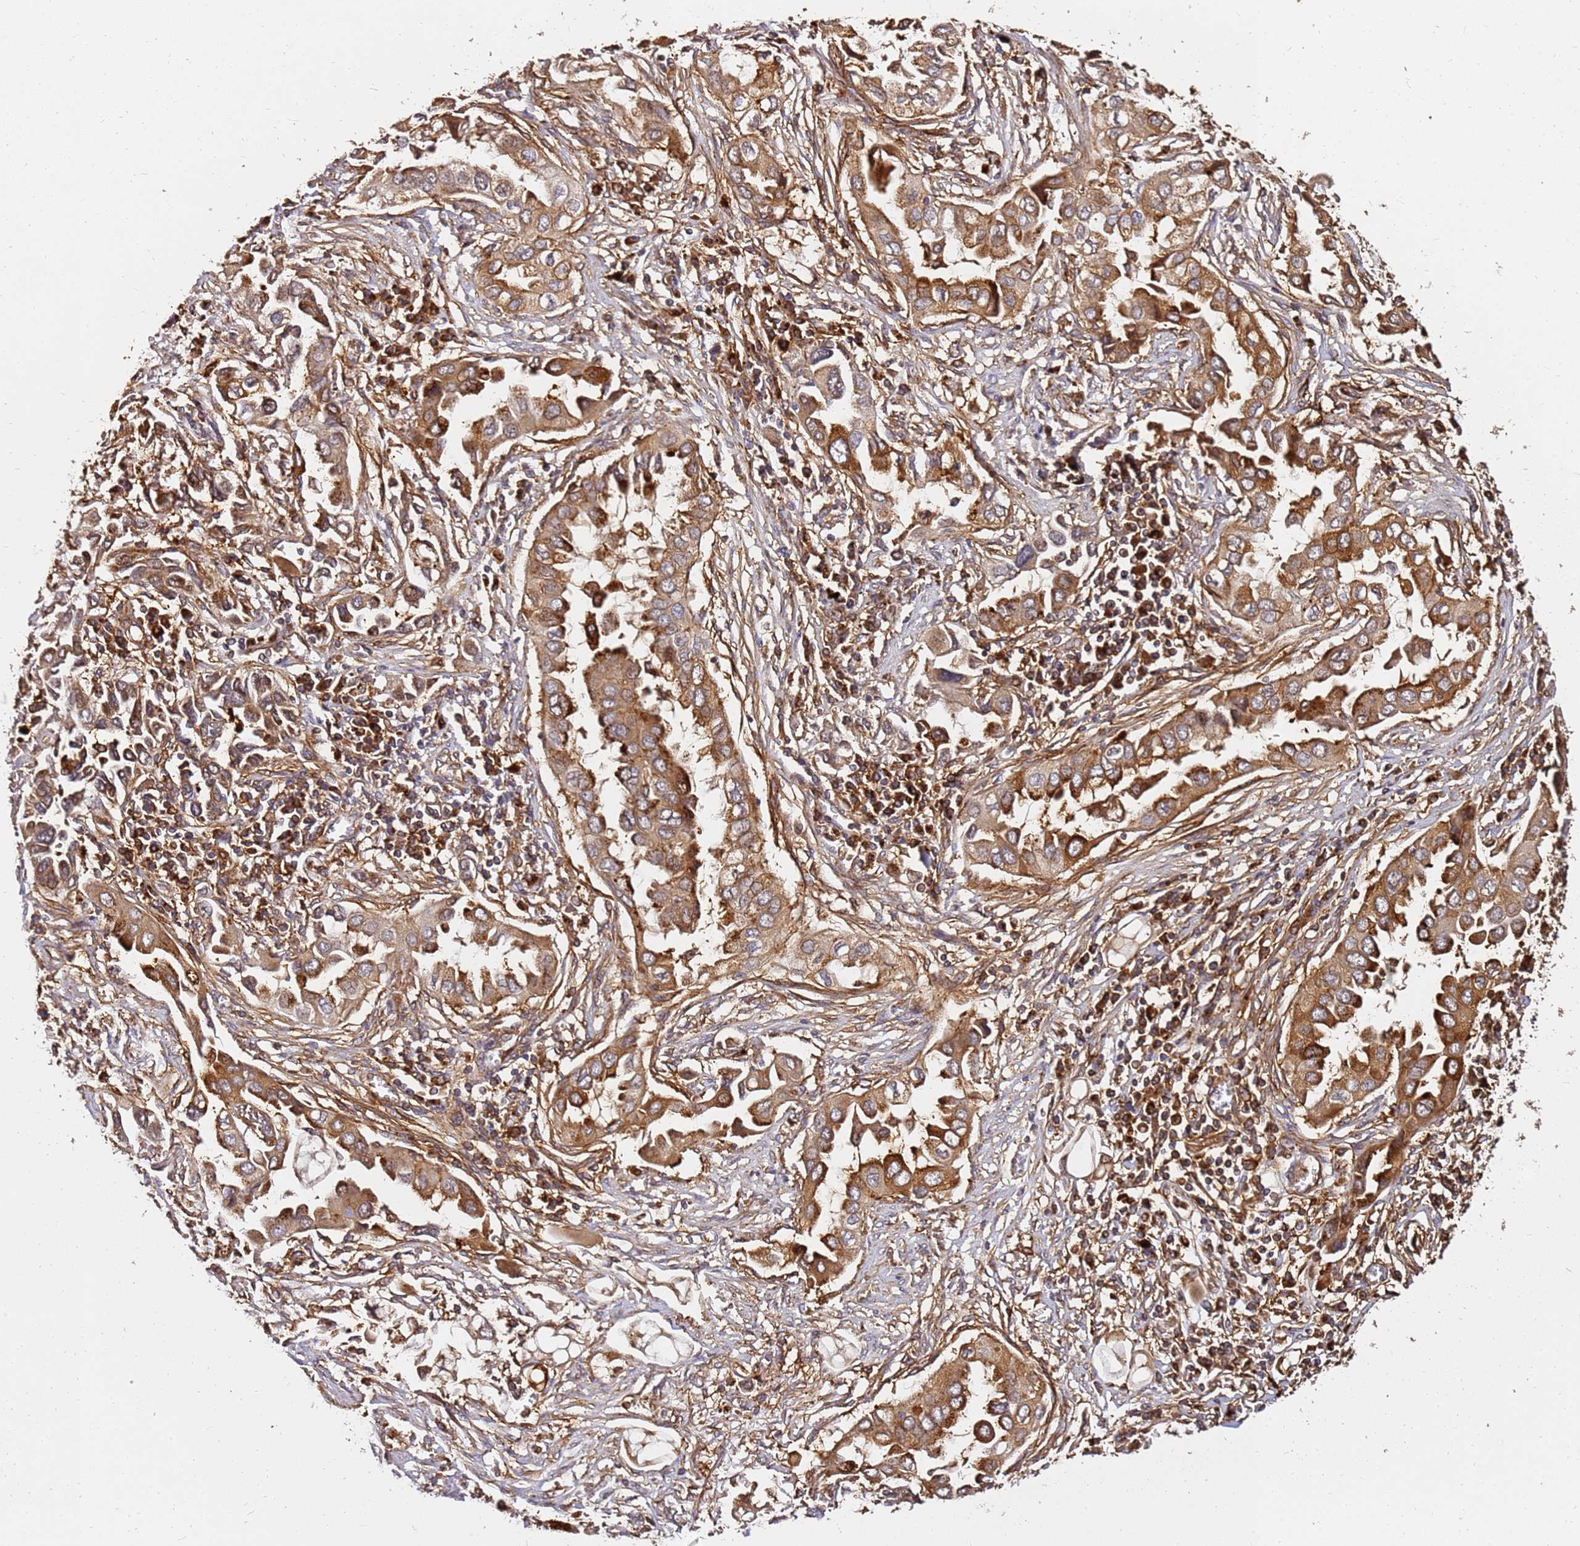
{"staining": {"intensity": "strong", "quantity": ">75%", "location": "cytoplasmic/membranous"}, "tissue": "lung cancer", "cell_type": "Tumor cells", "image_type": "cancer", "snomed": [{"axis": "morphology", "description": "Adenocarcinoma, NOS"}, {"axis": "topography", "description": "Lung"}], "caption": "The image displays immunohistochemical staining of lung cancer (adenocarcinoma). There is strong cytoplasmic/membranous positivity is appreciated in approximately >75% of tumor cells.", "gene": "DVL3", "patient": {"sex": "female", "age": 76}}